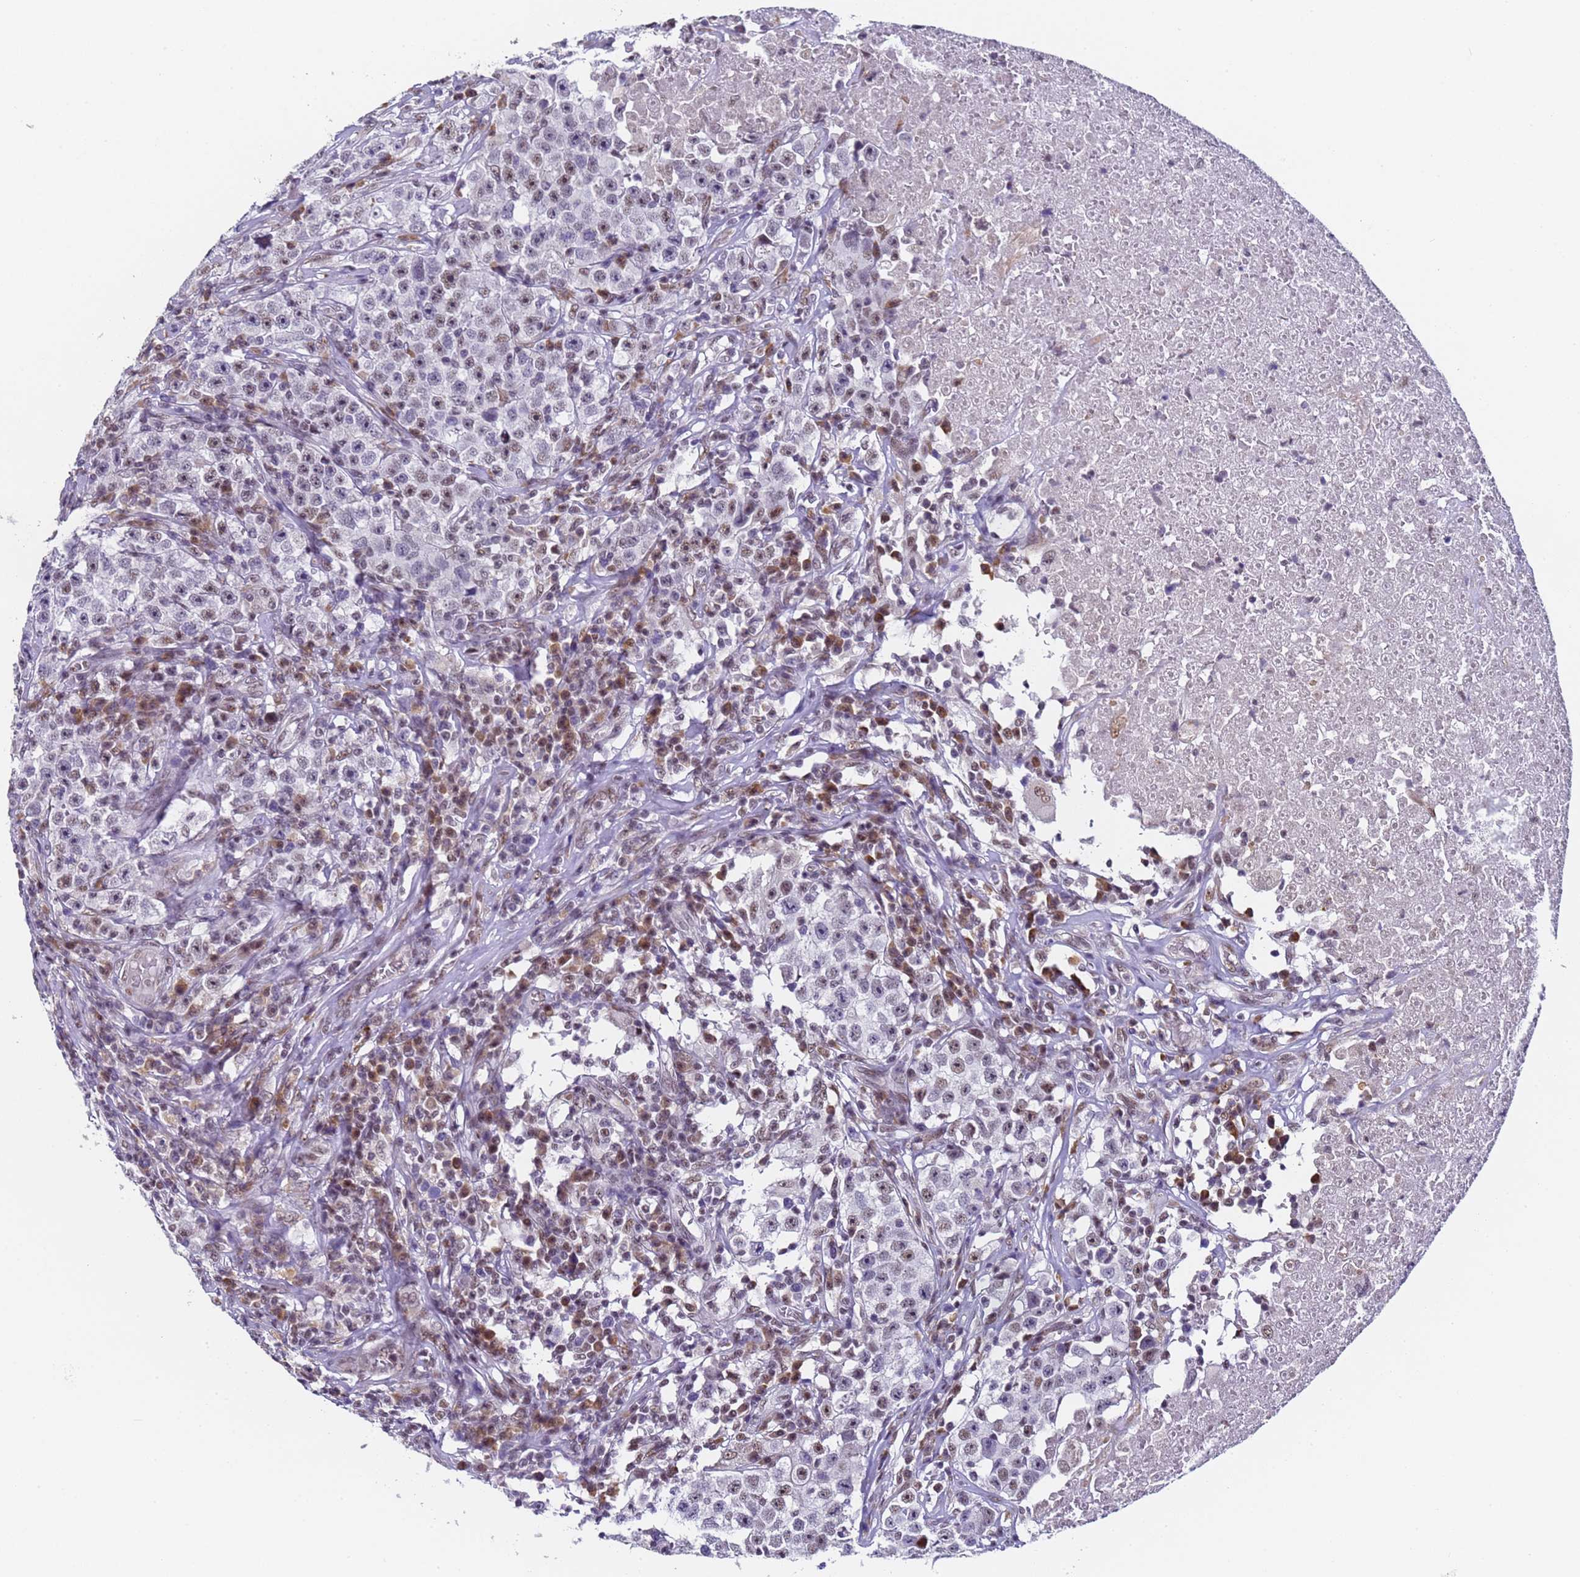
{"staining": {"intensity": "weak", "quantity": "<25%", "location": "nuclear"}, "tissue": "testis cancer", "cell_type": "Tumor cells", "image_type": "cancer", "snomed": [{"axis": "morphology", "description": "Seminoma, NOS"}, {"axis": "topography", "description": "Testis"}], "caption": "There is no significant positivity in tumor cells of testis cancer. (Stains: DAB (3,3'-diaminobenzidine) IHC with hematoxylin counter stain, Microscopy: brightfield microscopy at high magnification).", "gene": "FNBP4", "patient": {"sex": "male", "age": 22}}